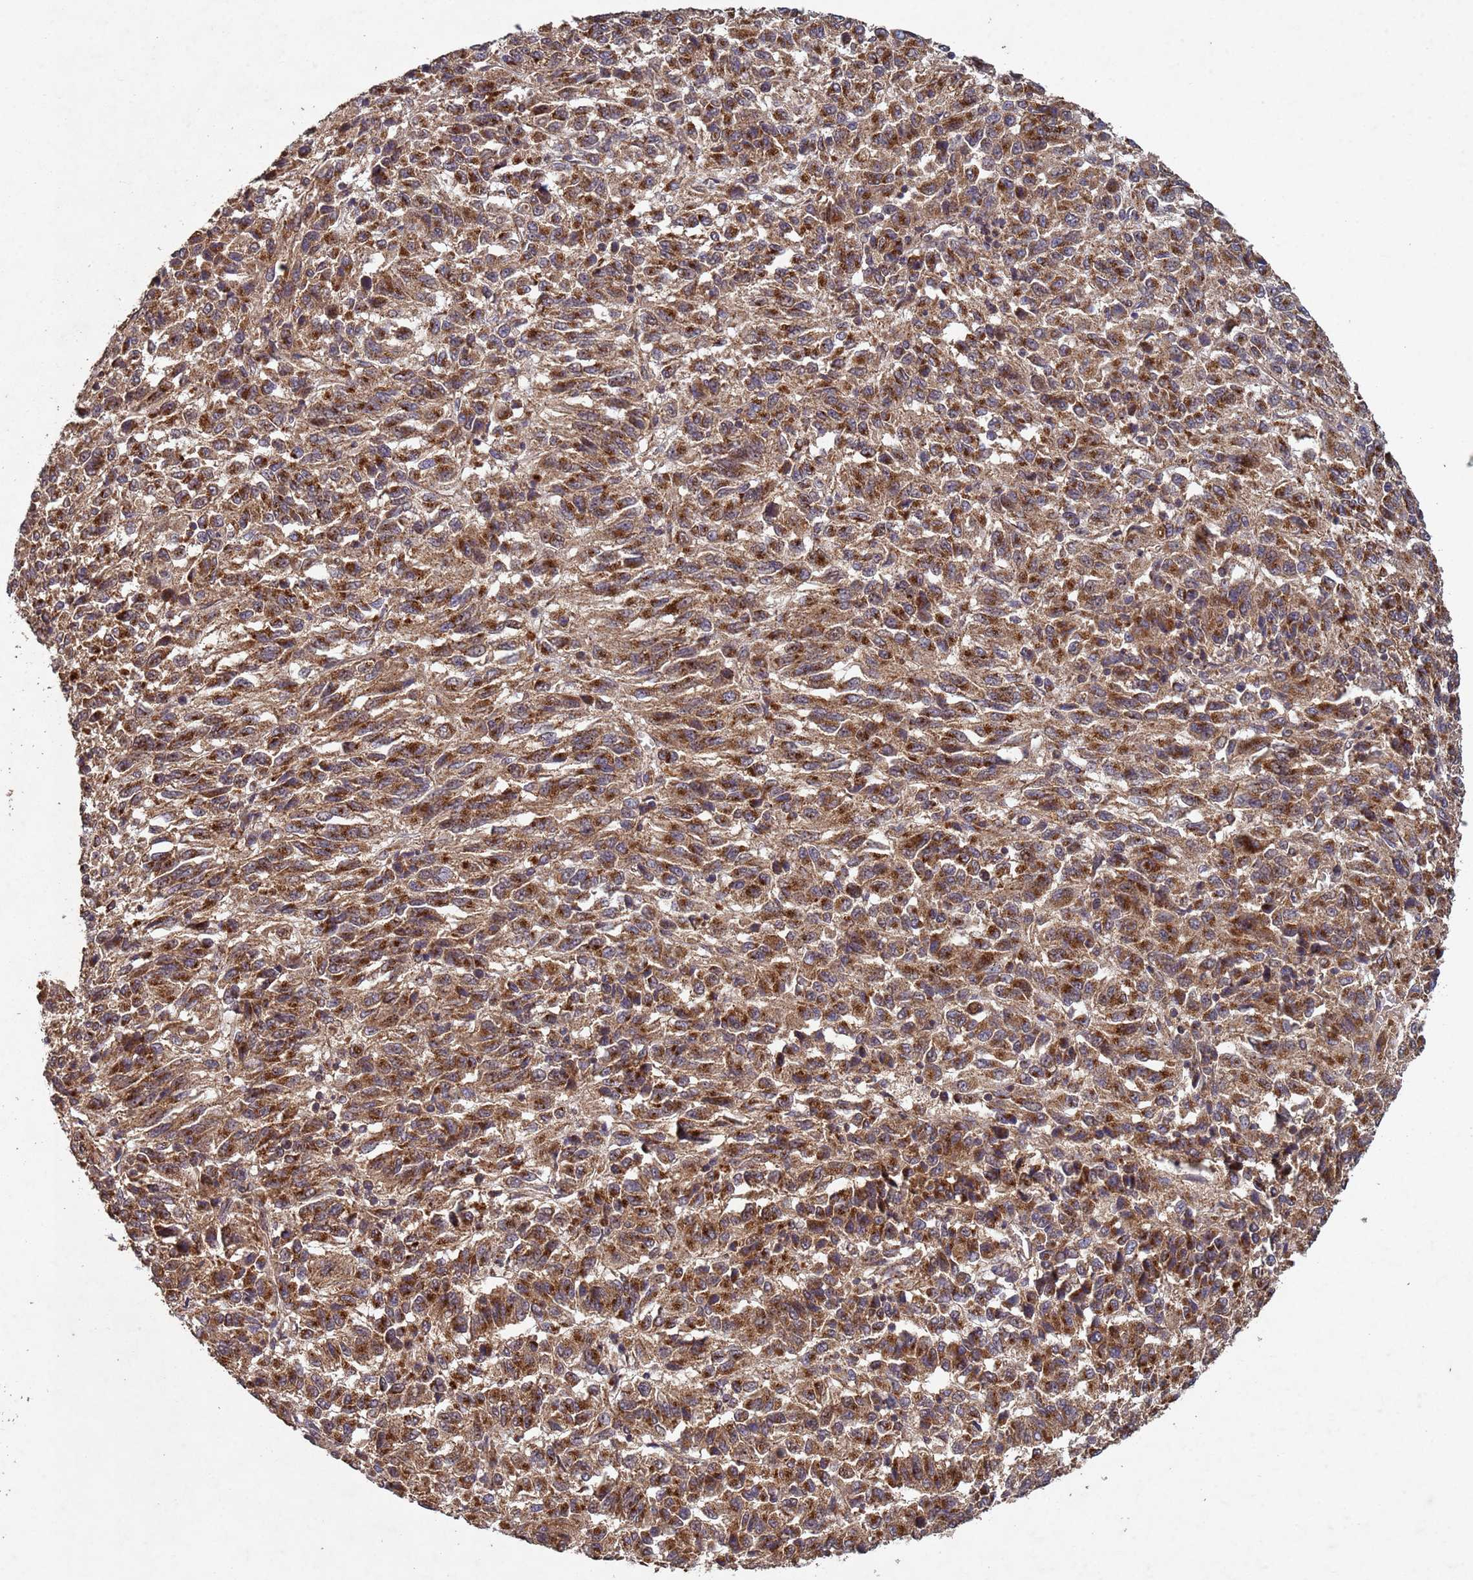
{"staining": {"intensity": "strong", "quantity": ">75%", "location": "cytoplasmic/membranous"}, "tissue": "melanoma", "cell_type": "Tumor cells", "image_type": "cancer", "snomed": [{"axis": "morphology", "description": "Malignant melanoma, Metastatic site"}, {"axis": "topography", "description": "Lung"}], "caption": "Immunohistochemistry (IHC) (DAB (3,3'-diaminobenzidine)) staining of human malignant melanoma (metastatic site) displays strong cytoplasmic/membranous protein positivity in about >75% of tumor cells.", "gene": "FASTKD1", "patient": {"sex": "male", "age": 64}}